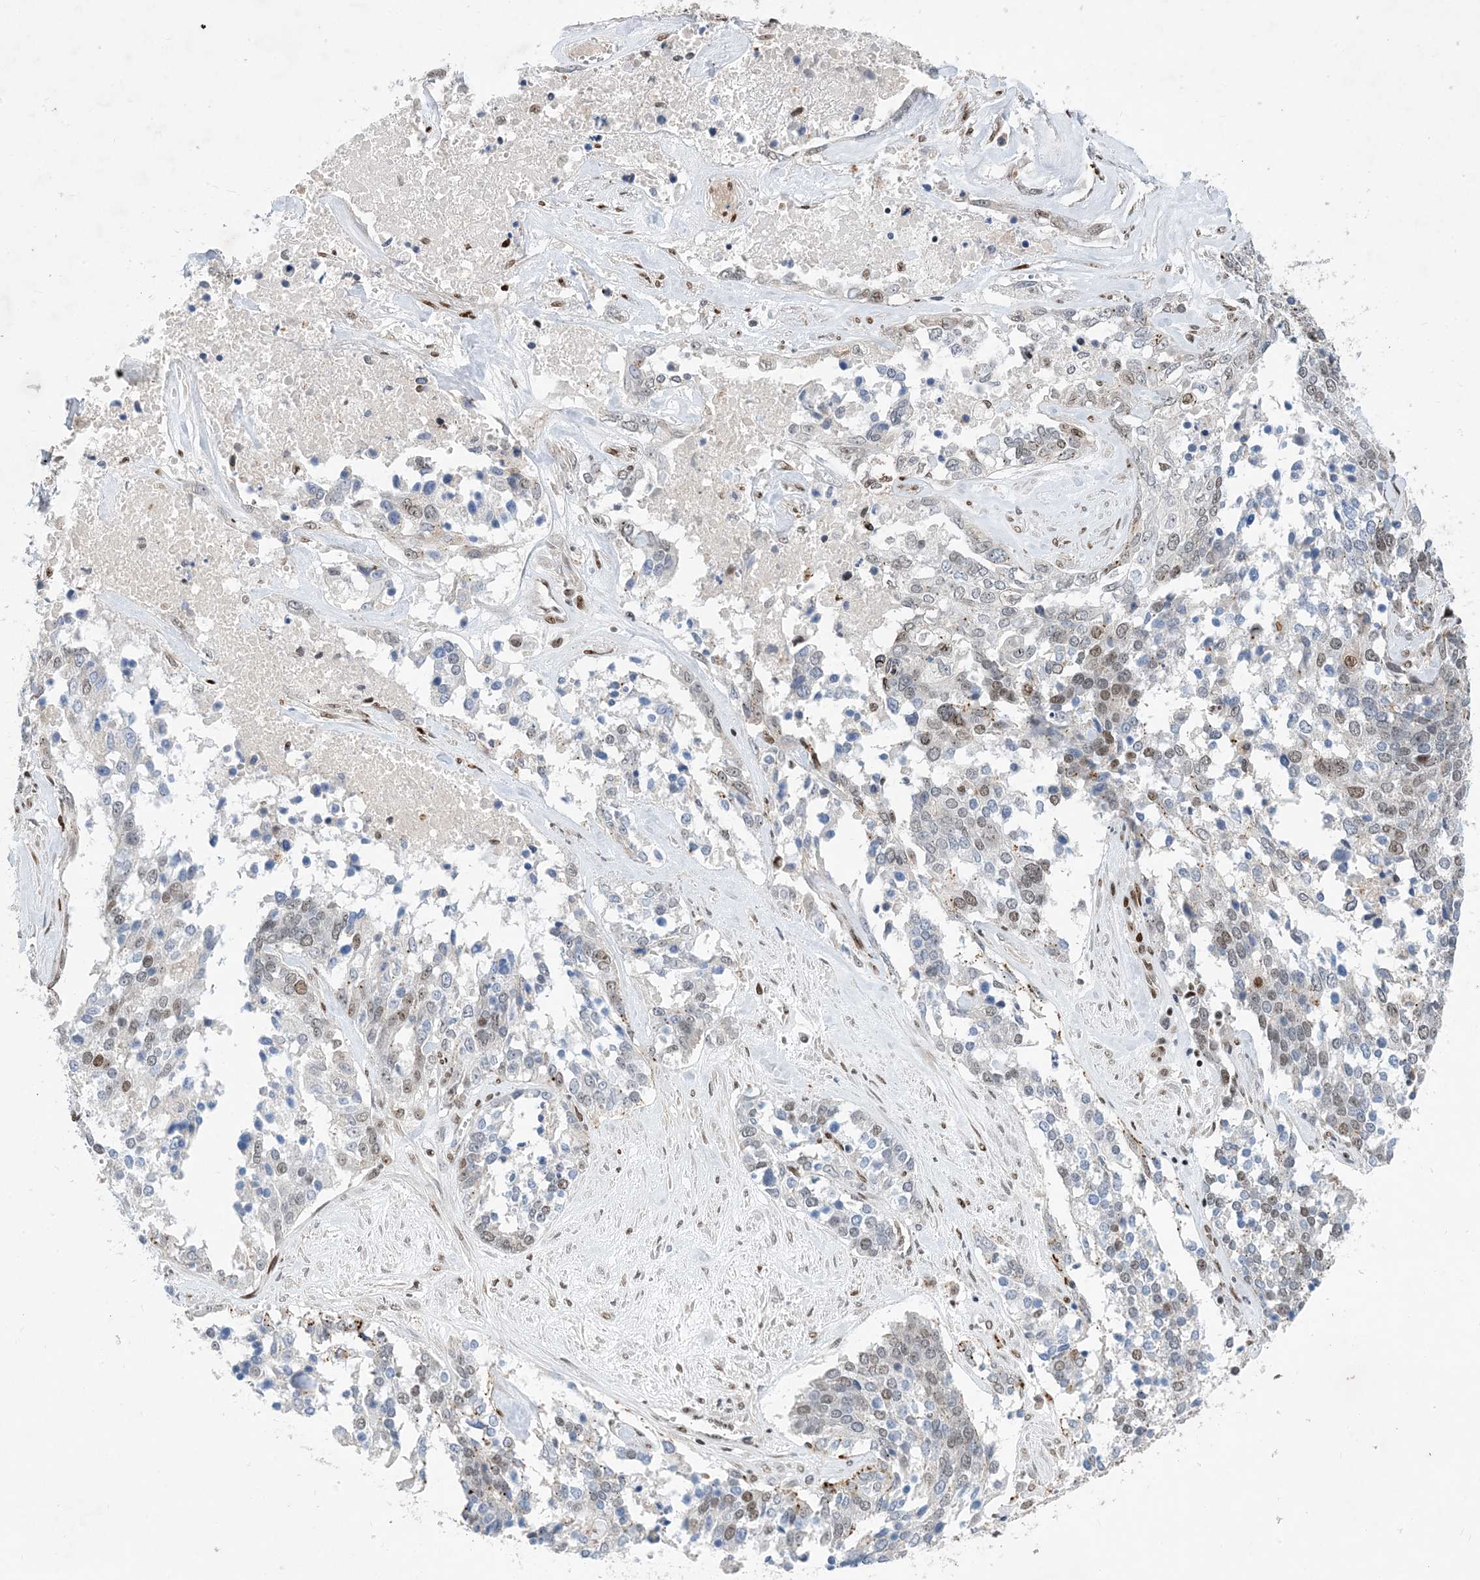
{"staining": {"intensity": "moderate", "quantity": "<25%", "location": "nuclear"}, "tissue": "ovarian cancer", "cell_type": "Tumor cells", "image_type": "cancer", "snomed": [{"axis": "morphology", "description": "Cystadenocarcinoma, serous, NOS"}, {"axis": "topography", "description": "Ovary"}], "caption": "This is a photomicrograph of immunohistochemistry staining of serous cystadenocarcinoma (ovarian), which shows moderate staining in the nuclear of tumor cells.", "gene": "TSPYL1", "patient": {"sex": "female", "age": 44}}